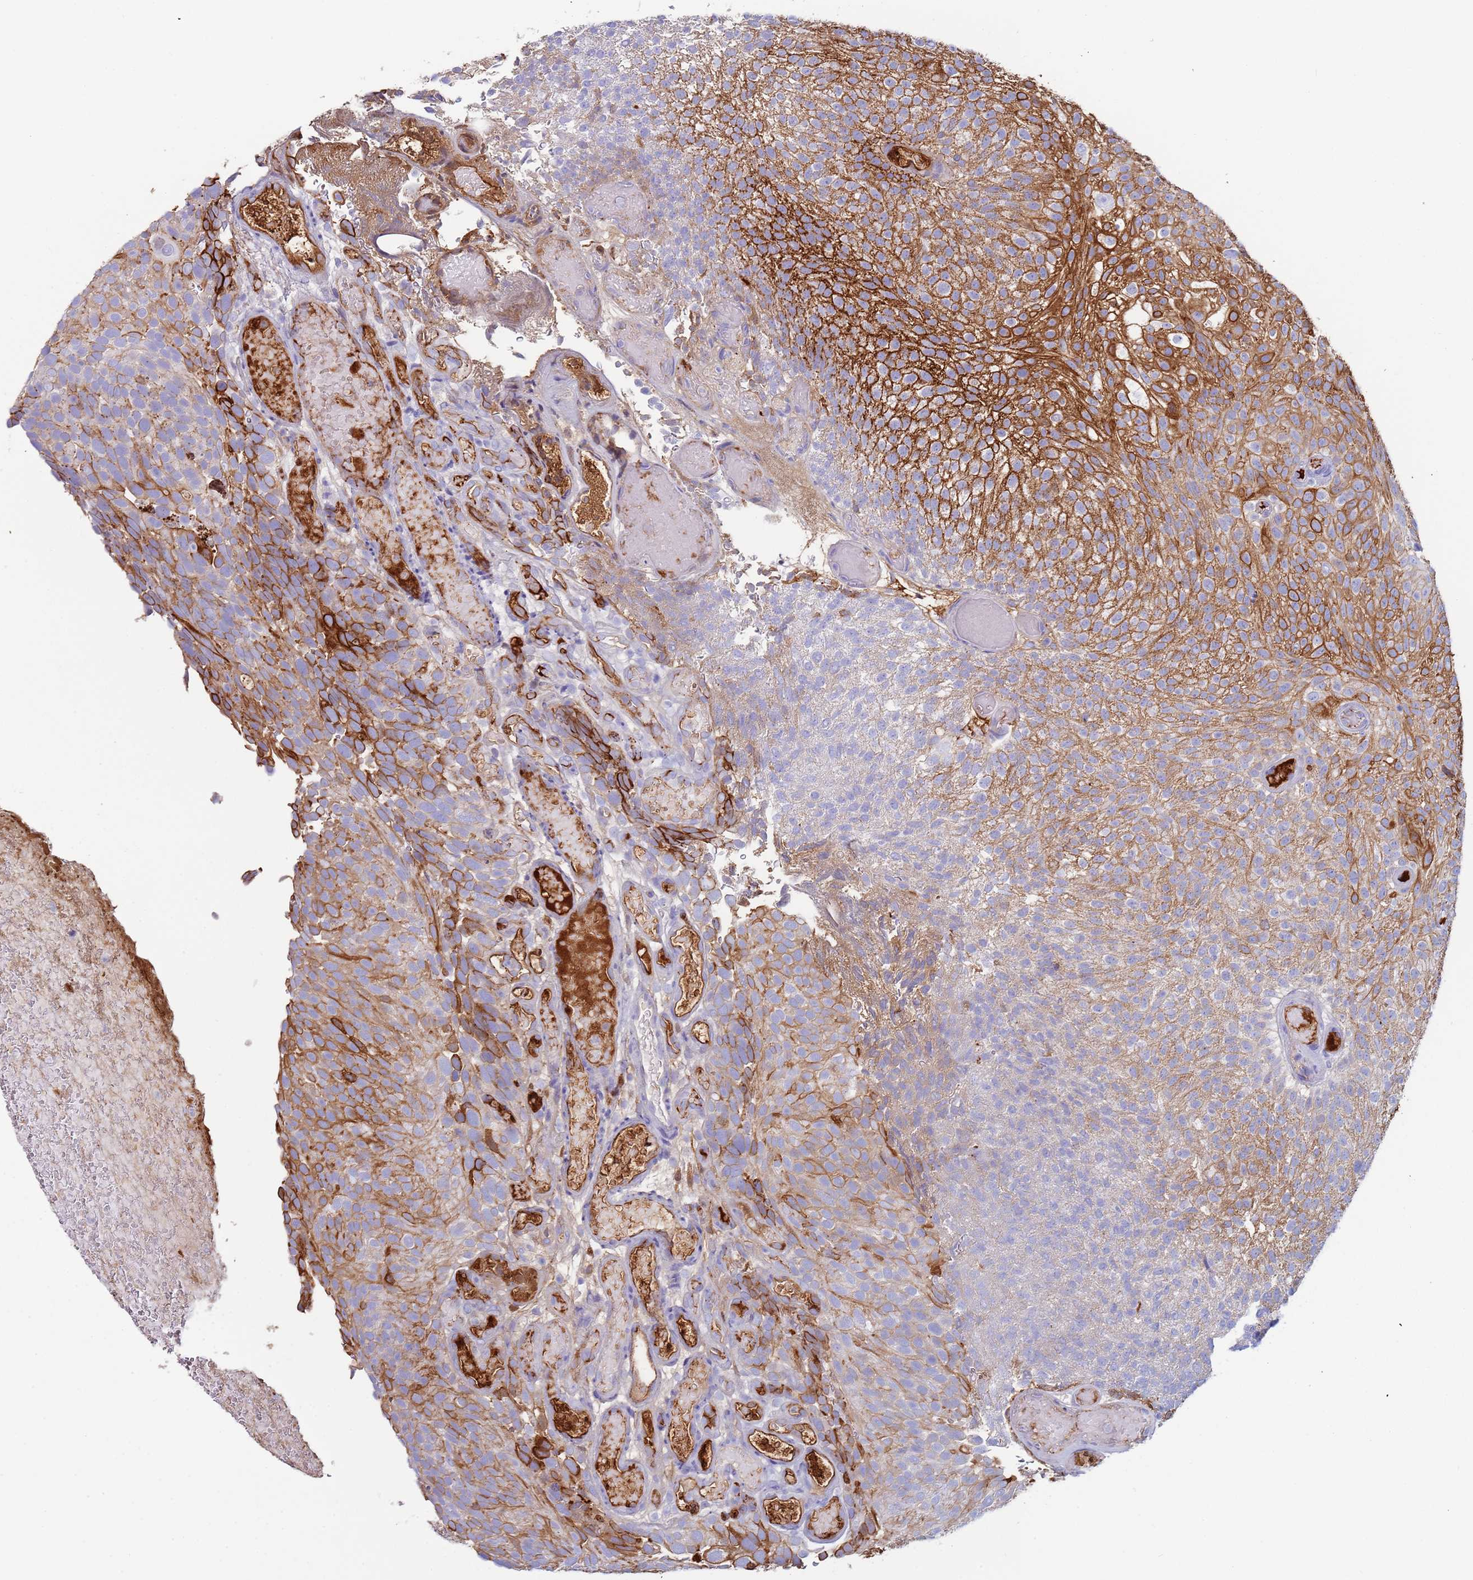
{"staining": {"intensity": "strong", "quantity": "25%-75%", "location": "cytoplasmic/membranous"}, "tissue": "urothelial cancer", "cell_type": "Tumor cells", "image_type": "cancer", "snomed": [{"axis": "morphology", "description": "Urothelial carcinoma, Low grade"}, {"axis": "topography", "description": "Urinary bladder"}], "caption": "High-magnification brightfield microscopy of urothelial carcinoma (low-grade) stained with DAB (3,3'-diaminobenzidine) (brown) and counterstained with hematoxylin (blue). tumor cells exhibit strong cytoplasmic/membranous positivity is seen in about25%-75% of cells.", "gene": "CYSLTR2", "patient": {"sex": "male", "age": 78}}